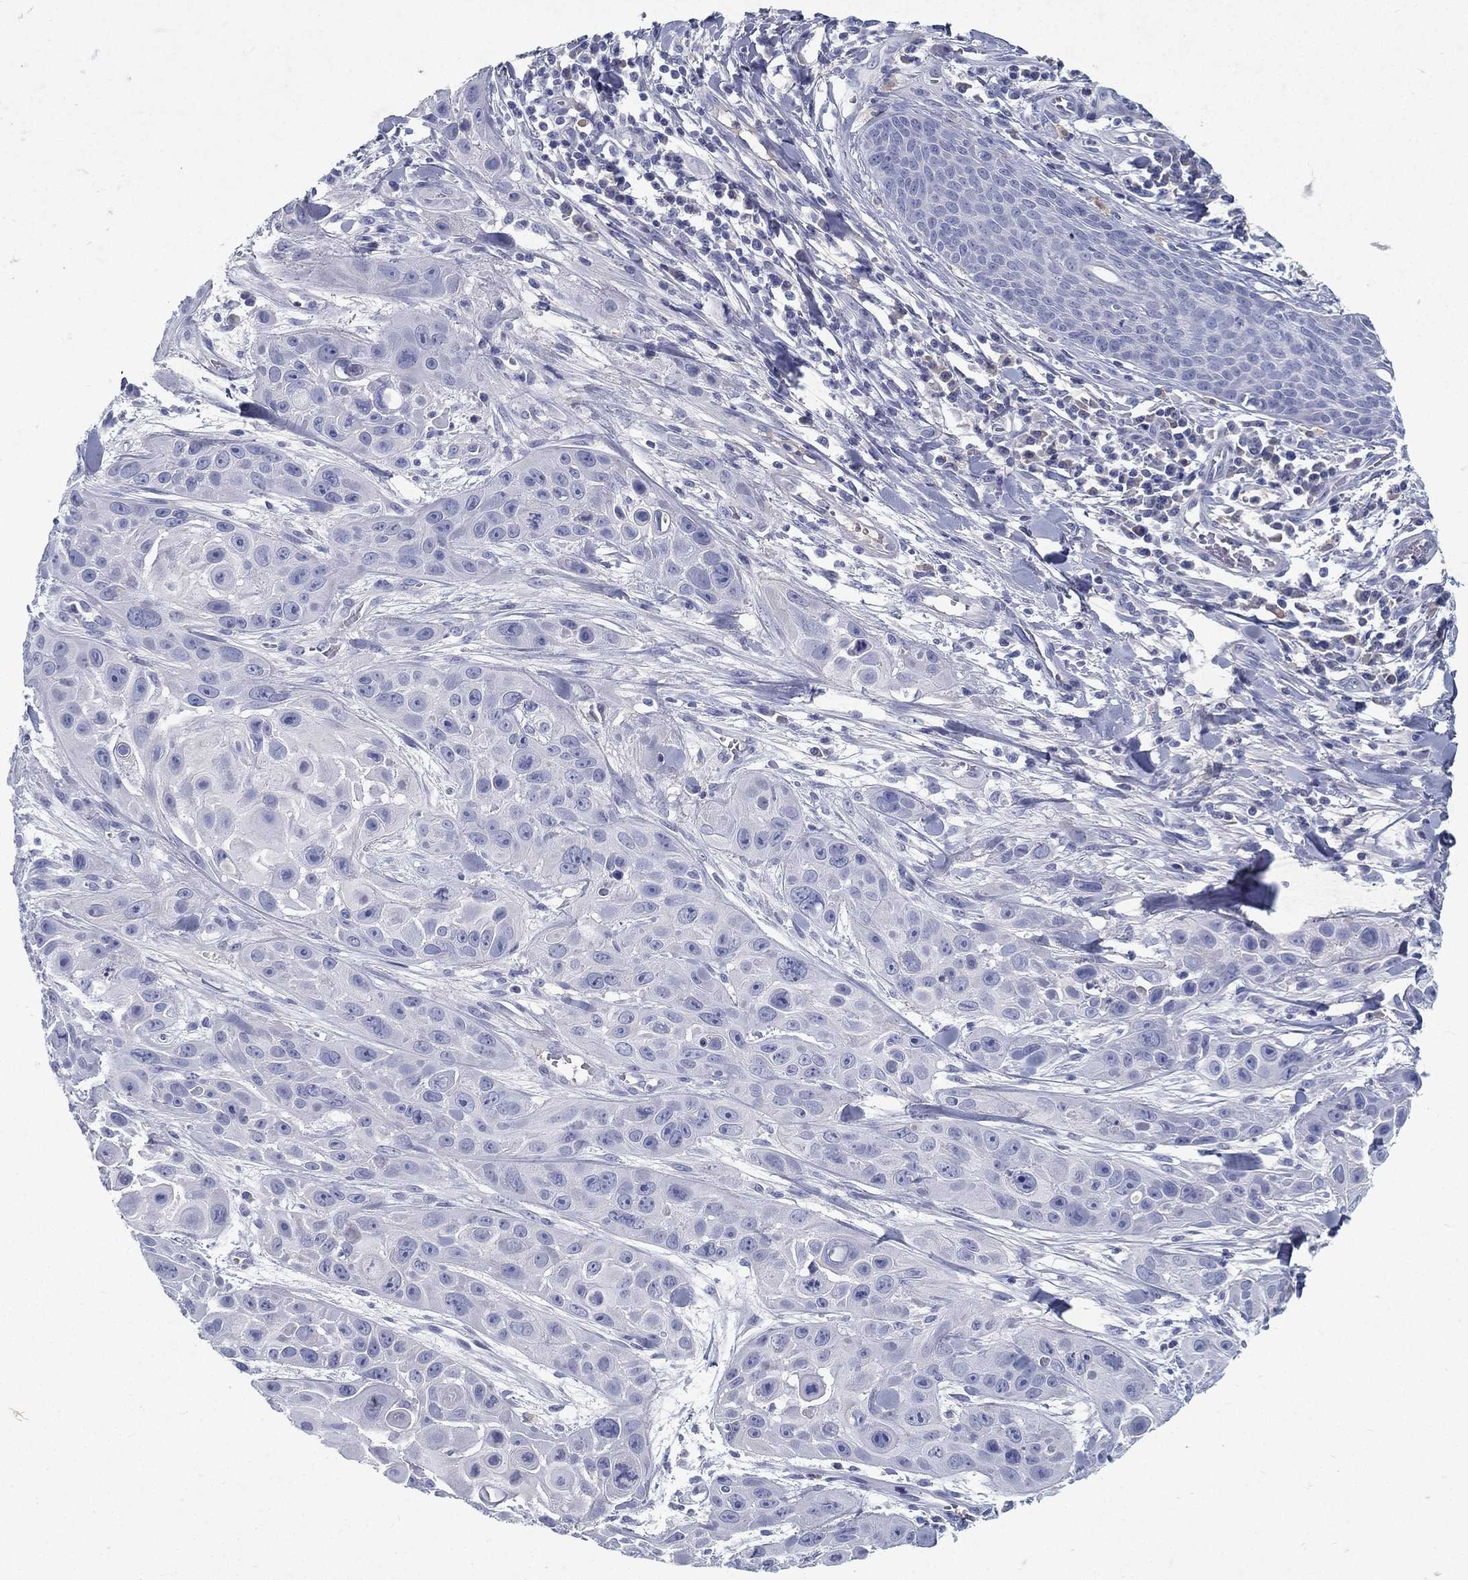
{"staining": {"intensity": "negative", "quantity": "none", "location": "none"}, "tissue": "skin cancer", "cell_type": "Tumor cells", "image_type": "cancer", "snomed": [{"axis": "morphology", "description": "Squamous cell carcinoma, NOS"}, {"axis": "topography", "description": "Skin"}, {"axis": "topography", "description": "Anal"}], "caption": "DAB immunohistochemical staining of squamous cell carcinoma (skin) reveals no significant staining in tumor cells. (Stains: DAB IHC with hematoxylin counter stain, Microscopy: brightfield microscopy at high magnification).", "gene": "RGS13", "patient": {"sex": "female", "age": 75}}